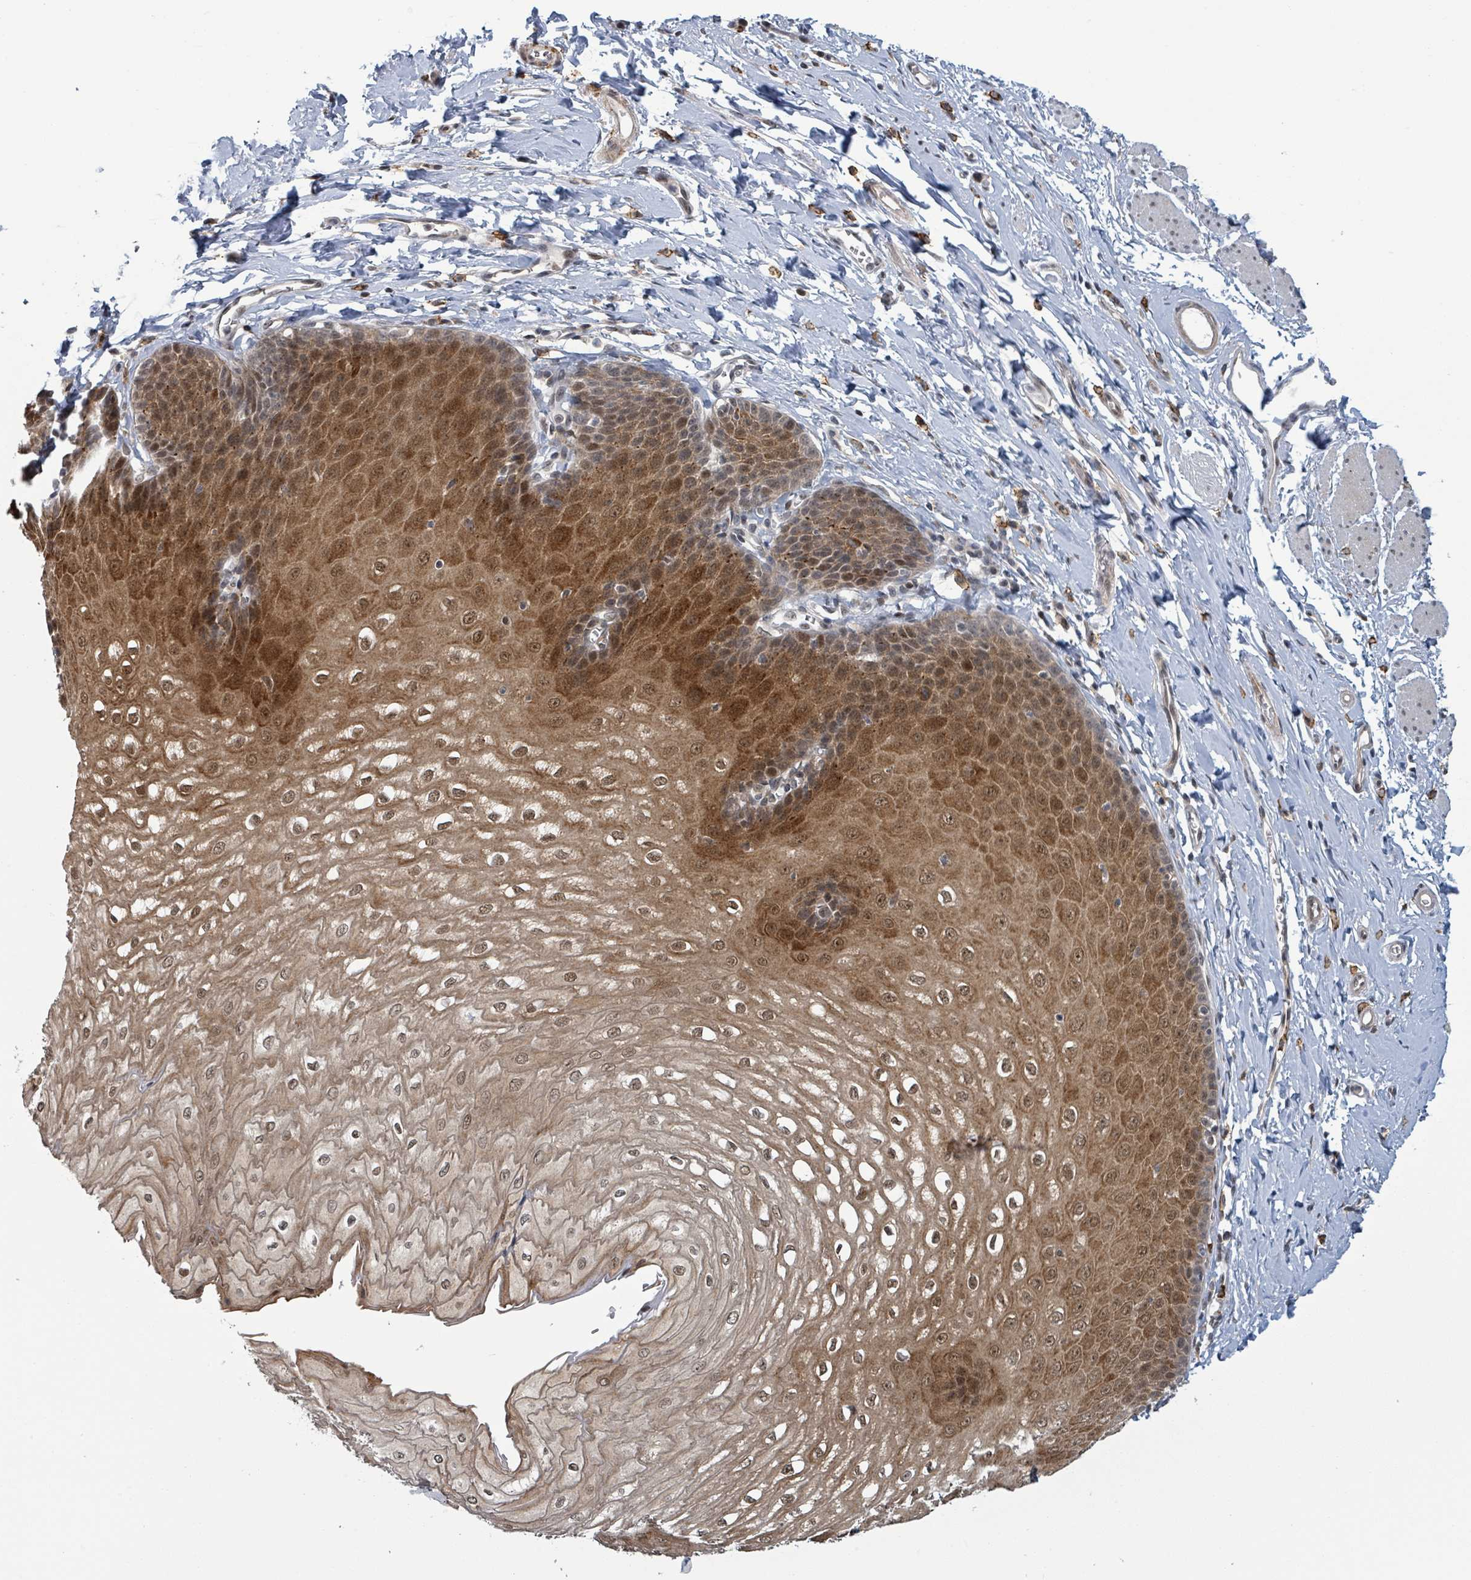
{"staining": {"intensity": "strong", "quantity": ">75%", "location": "cytoplasmic/membranous,nuclear"}, "tissue": "esophagus", "cell_type": "Squamous epithelial cells", "image_type": "normal", "snomed": [{"axis": "morphology", "description": "Normal tissue, NOS"}, {"axis": "topography", "description": "Esophagus"}], "caption": "Immunohistochemical staining of unremarkable human esophagus demonstrates >75% levels of strong cytoplasmic/membranous,nuclear protein positivity in approximately >75% of squamous epithelial cells.", "gene": "GTF3C1", "patient": {"sex": "male", "age": 70}}